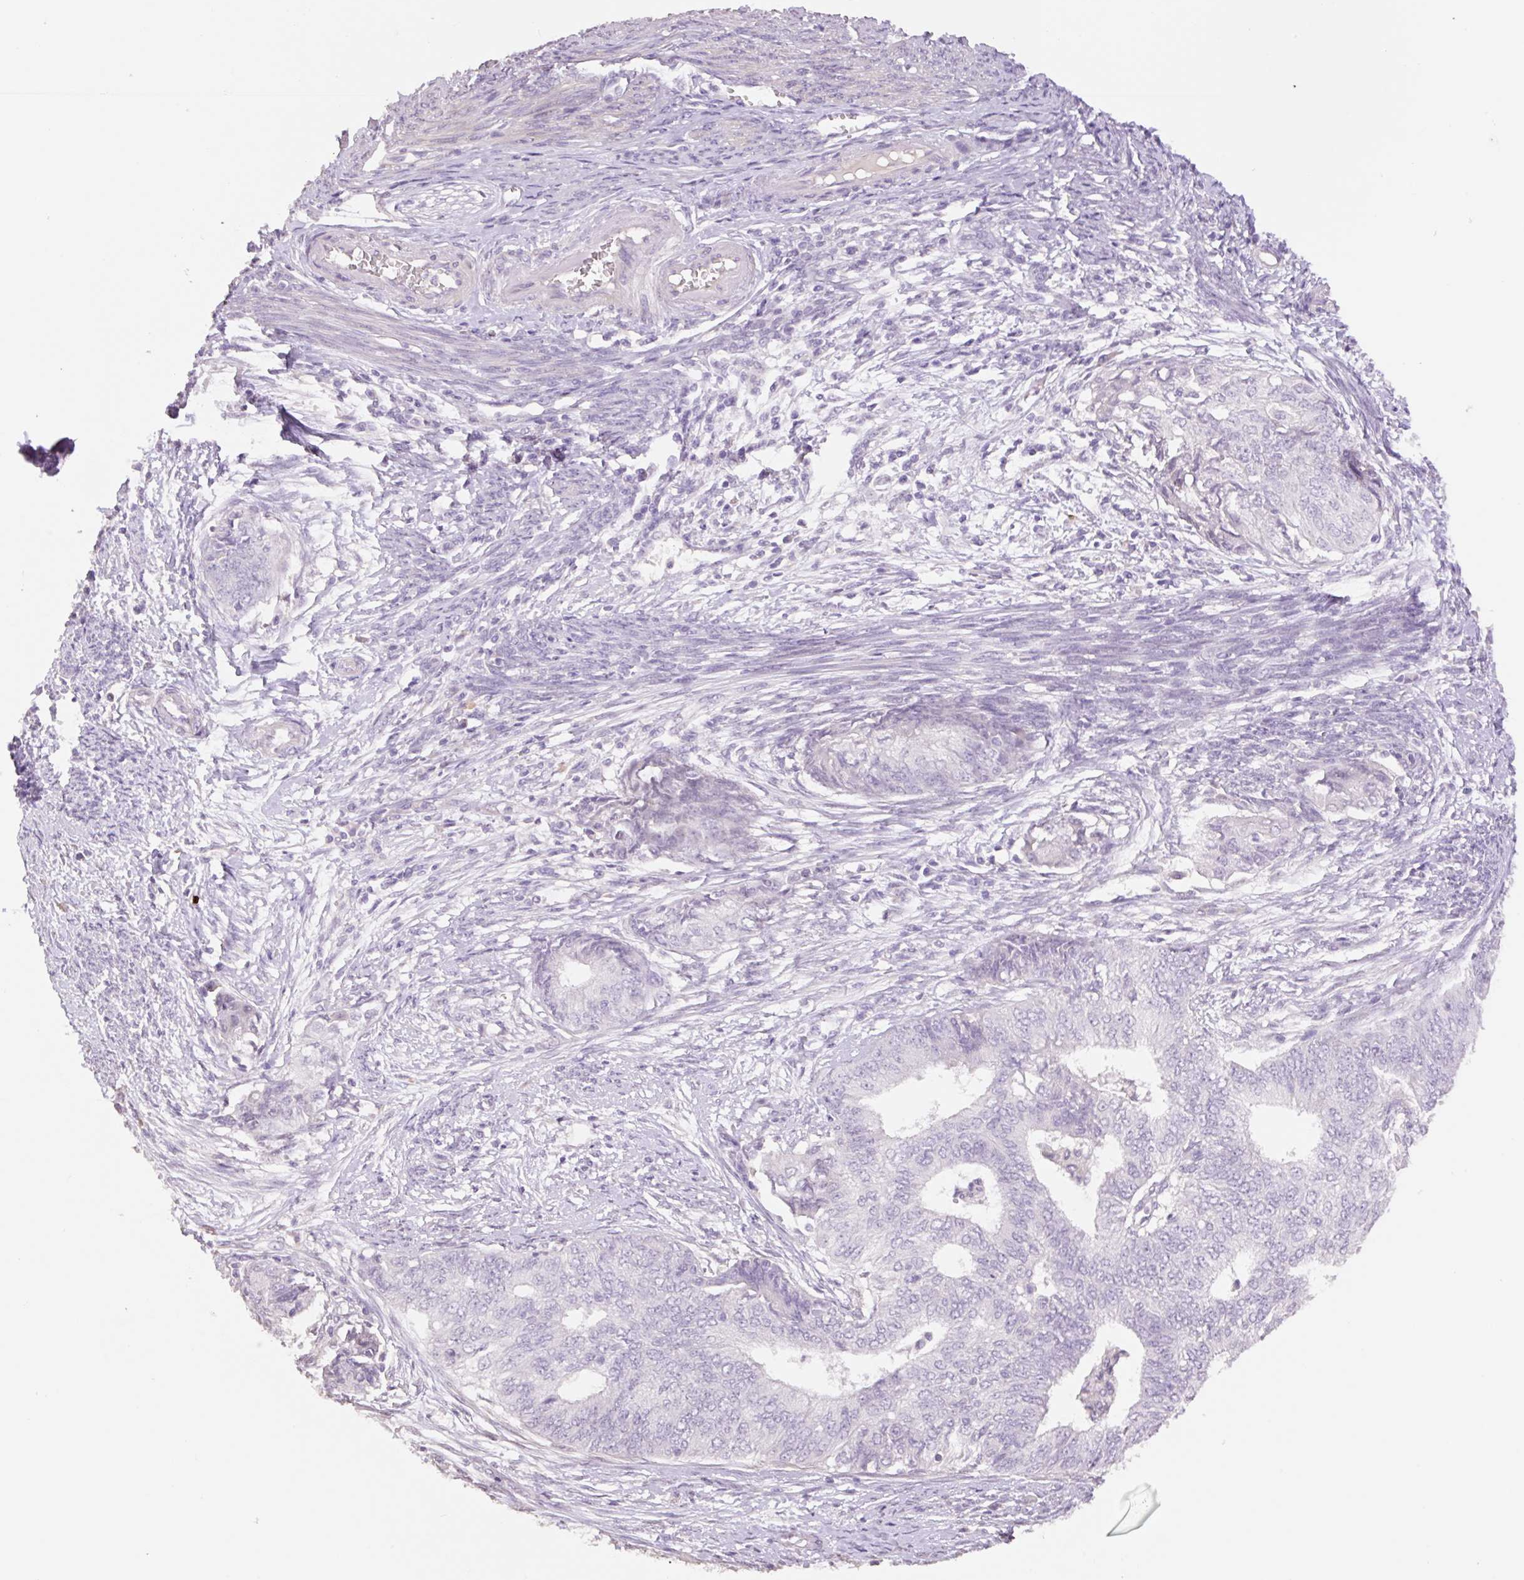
{"staining": {"intensity": "negative", "quantity": "none", "location": "none"}, "tissue": "endometrial cancer", "cell_type": "Tumor cells", "image_type": "cancer", "snomed": [{"axis": "morphology", "description": "Adenocarcinoma, NOS"}, {"axis": "topography", "description": "Endometrium"}], "caption": "This is an immunohistochemistry image of endometrial adenocarcinoma. There is no positivity in tumor cells.", "gene": "HCRTR2", "patient": {"sex": "female", "age": 62}}